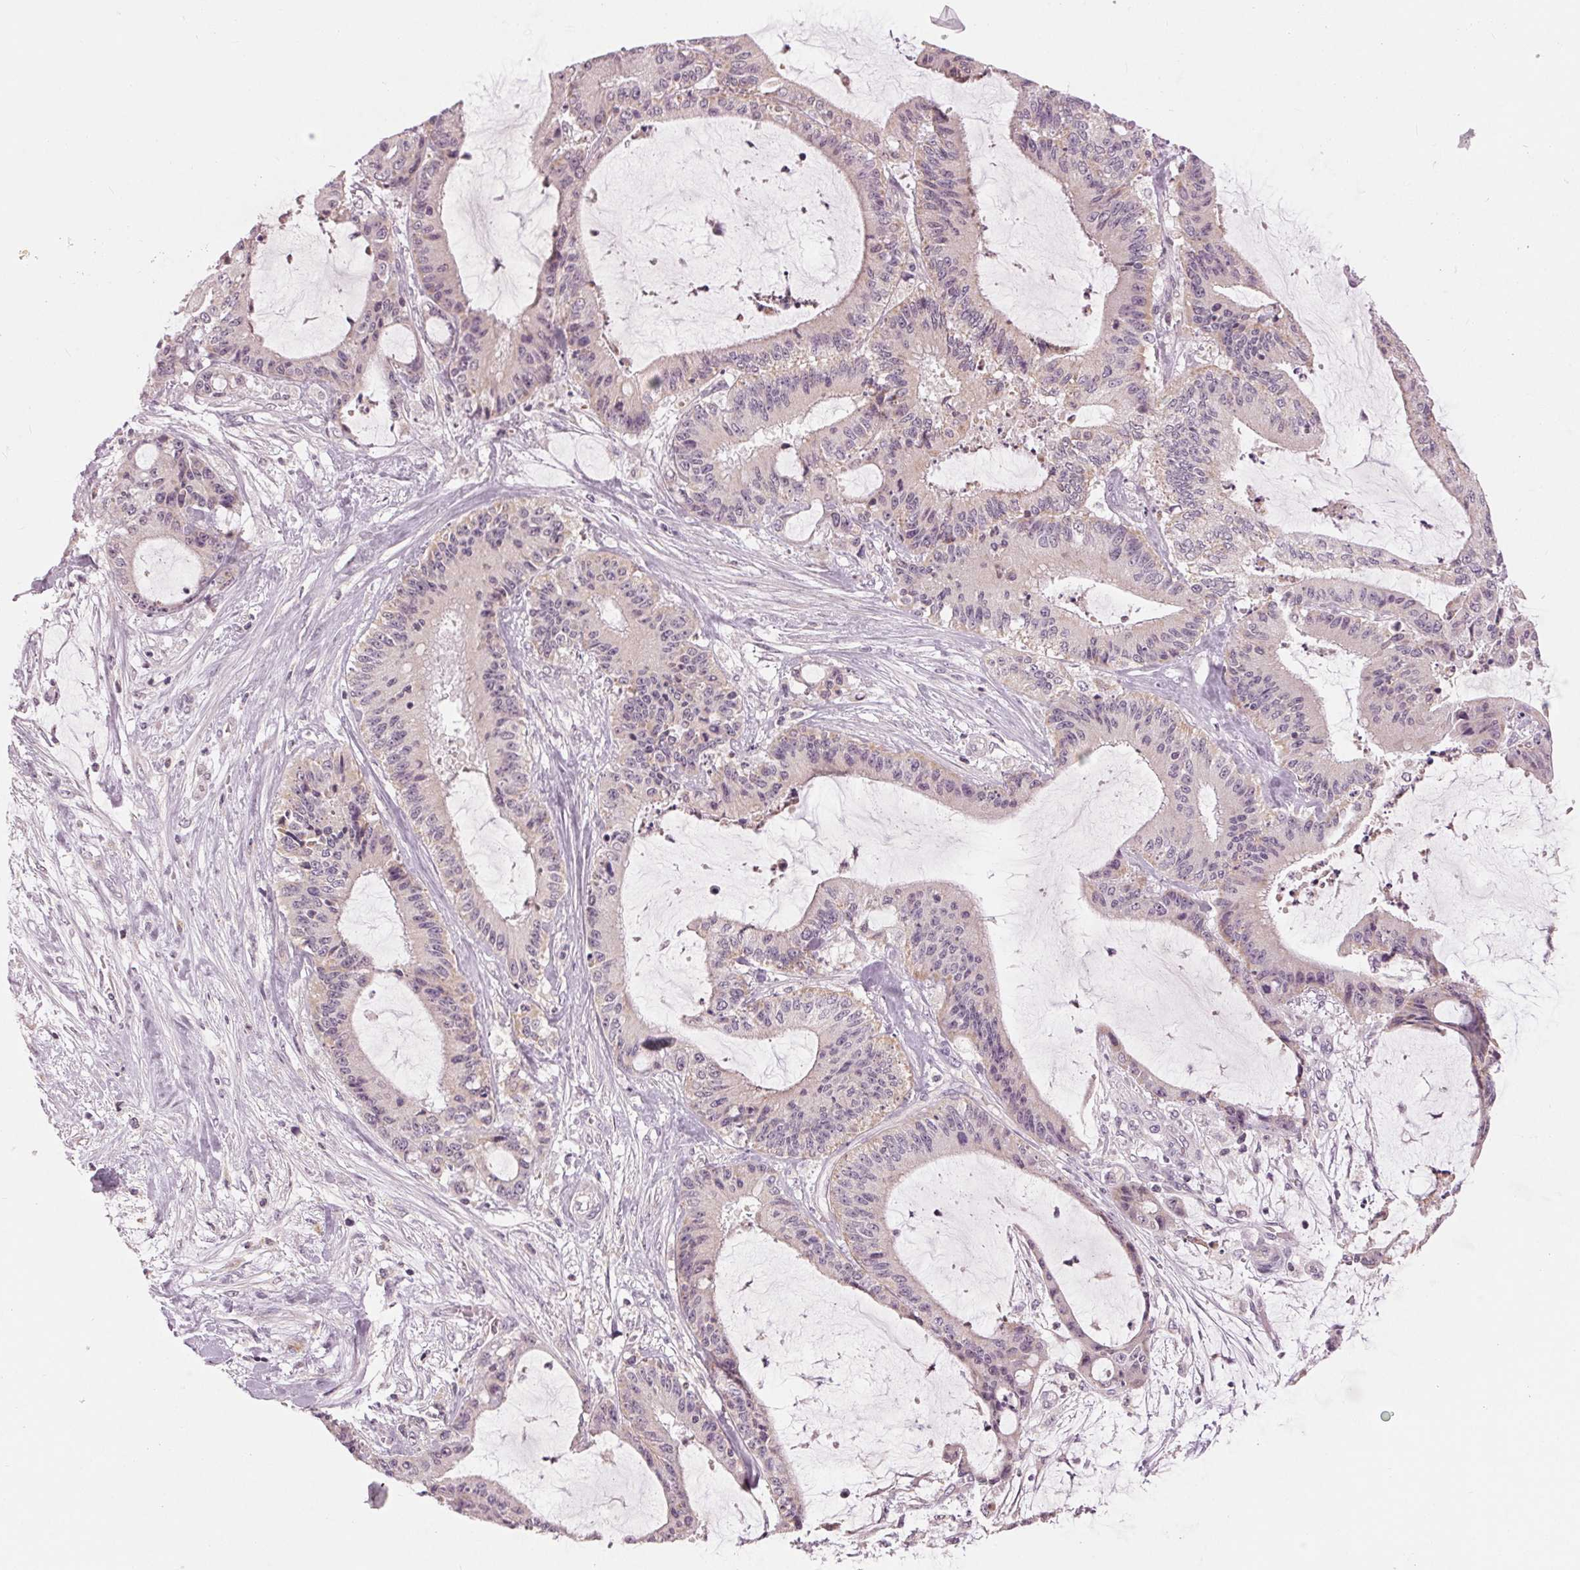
{"staining": {"intensity": "negative", "quantity": "none", "location": "none"}, "tissue": "liver cancer", "cell_type": "Tumor cells", "image_type": "cancer", "snomed": [{"axis": "morphology", "description": "Cholangiocarcinoma"}, {"axis": "topography", "description": "Liver"}], "caption": "Tumor cells are negative for protein expression in human liver cancer.", "gene": "ZNF605", "patient": {"sex": "female", "age": 73}}